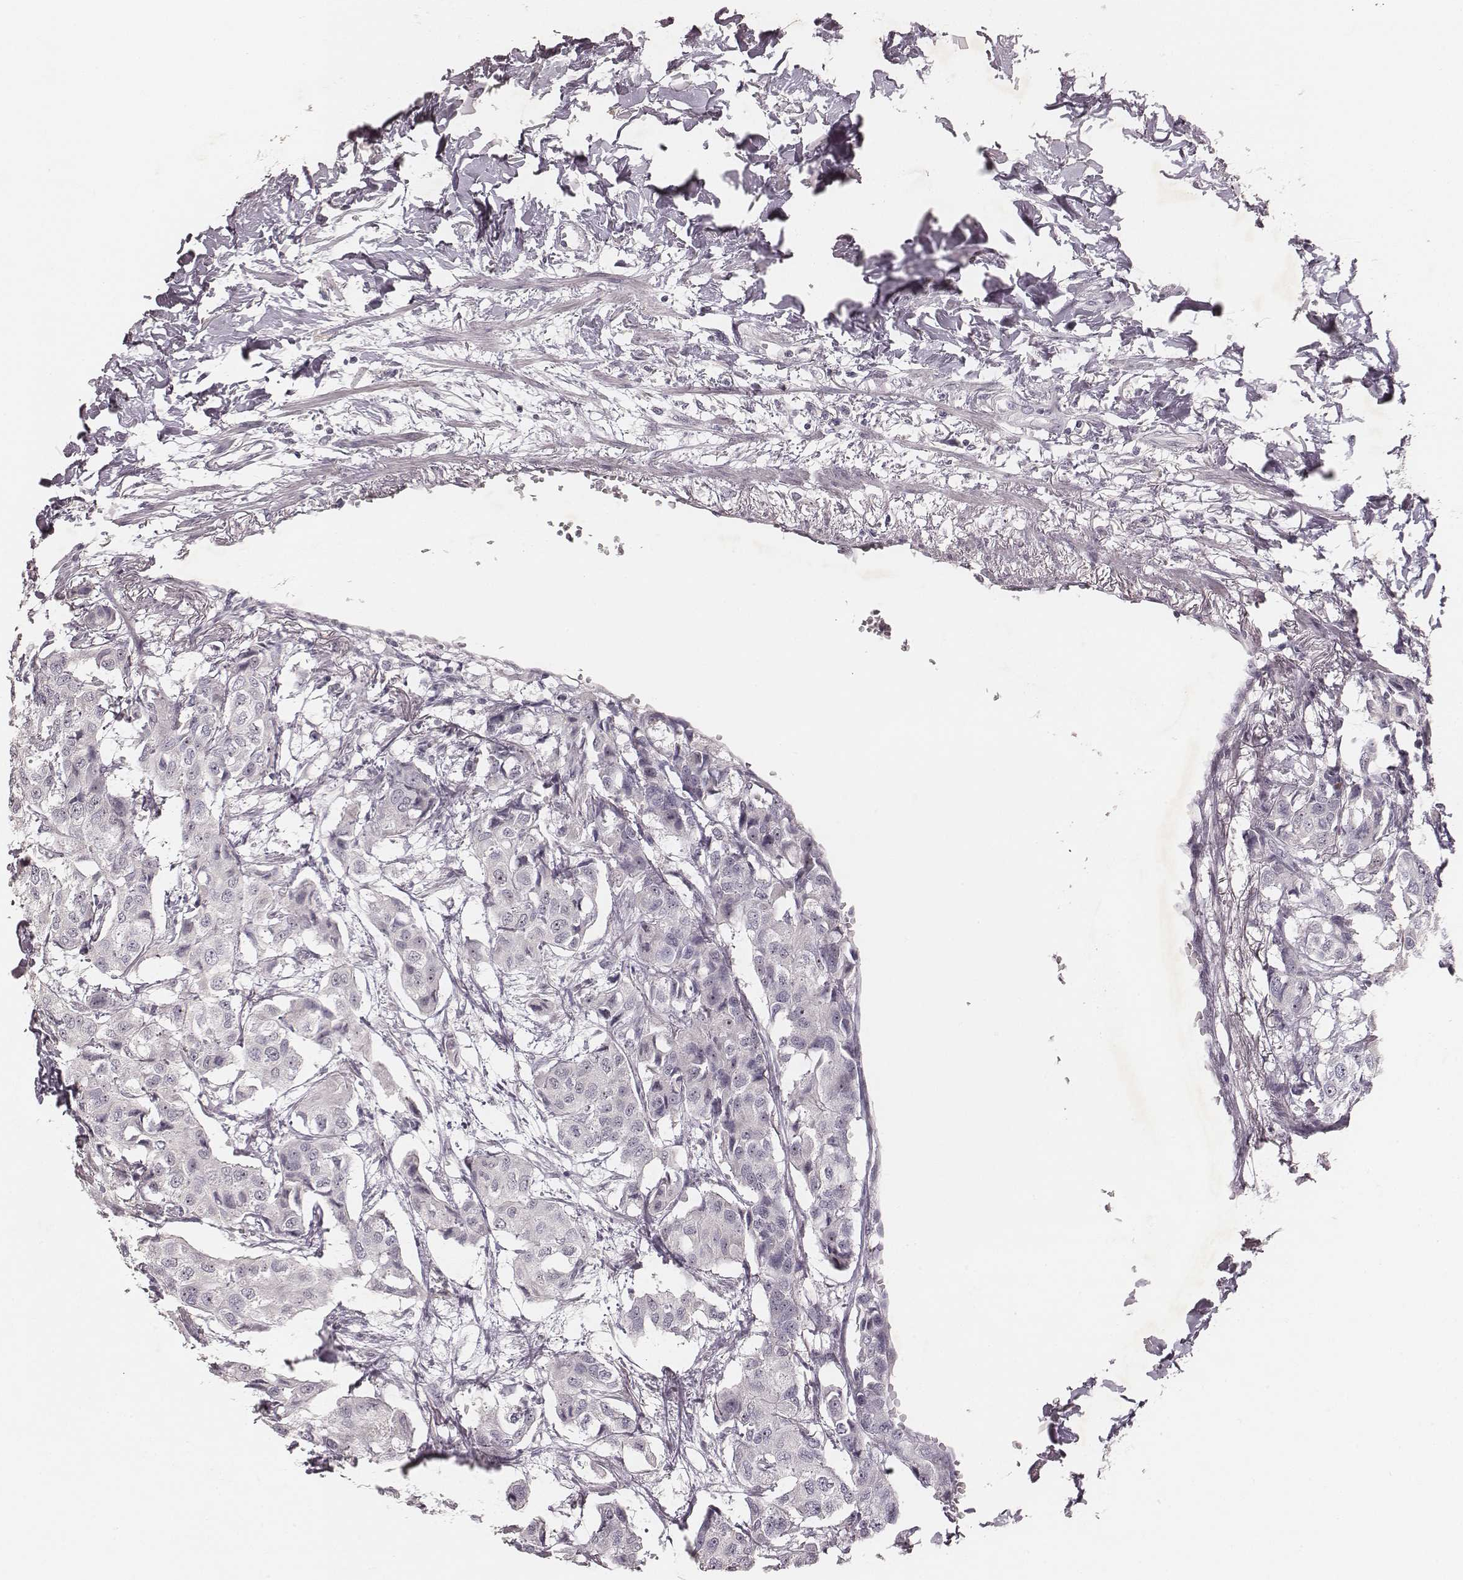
{"staining": {"intensity": "negative", "quantity": "none", "location": "none"}, "tissue": "breast cancer", "cell_type": "Tumor cells", "image_type": "cancer", "snomed": [{"axis": "morphology", "description": "Duct carcinoma"}, {"axis": "topography", "description": "Breast"}], "caption": "The image exhibits no significant positivity in tumor cells of intraductal carcinoma (breast).", "gene": "MADCAM1", "patient": {"sex": "female", "age": 80}}